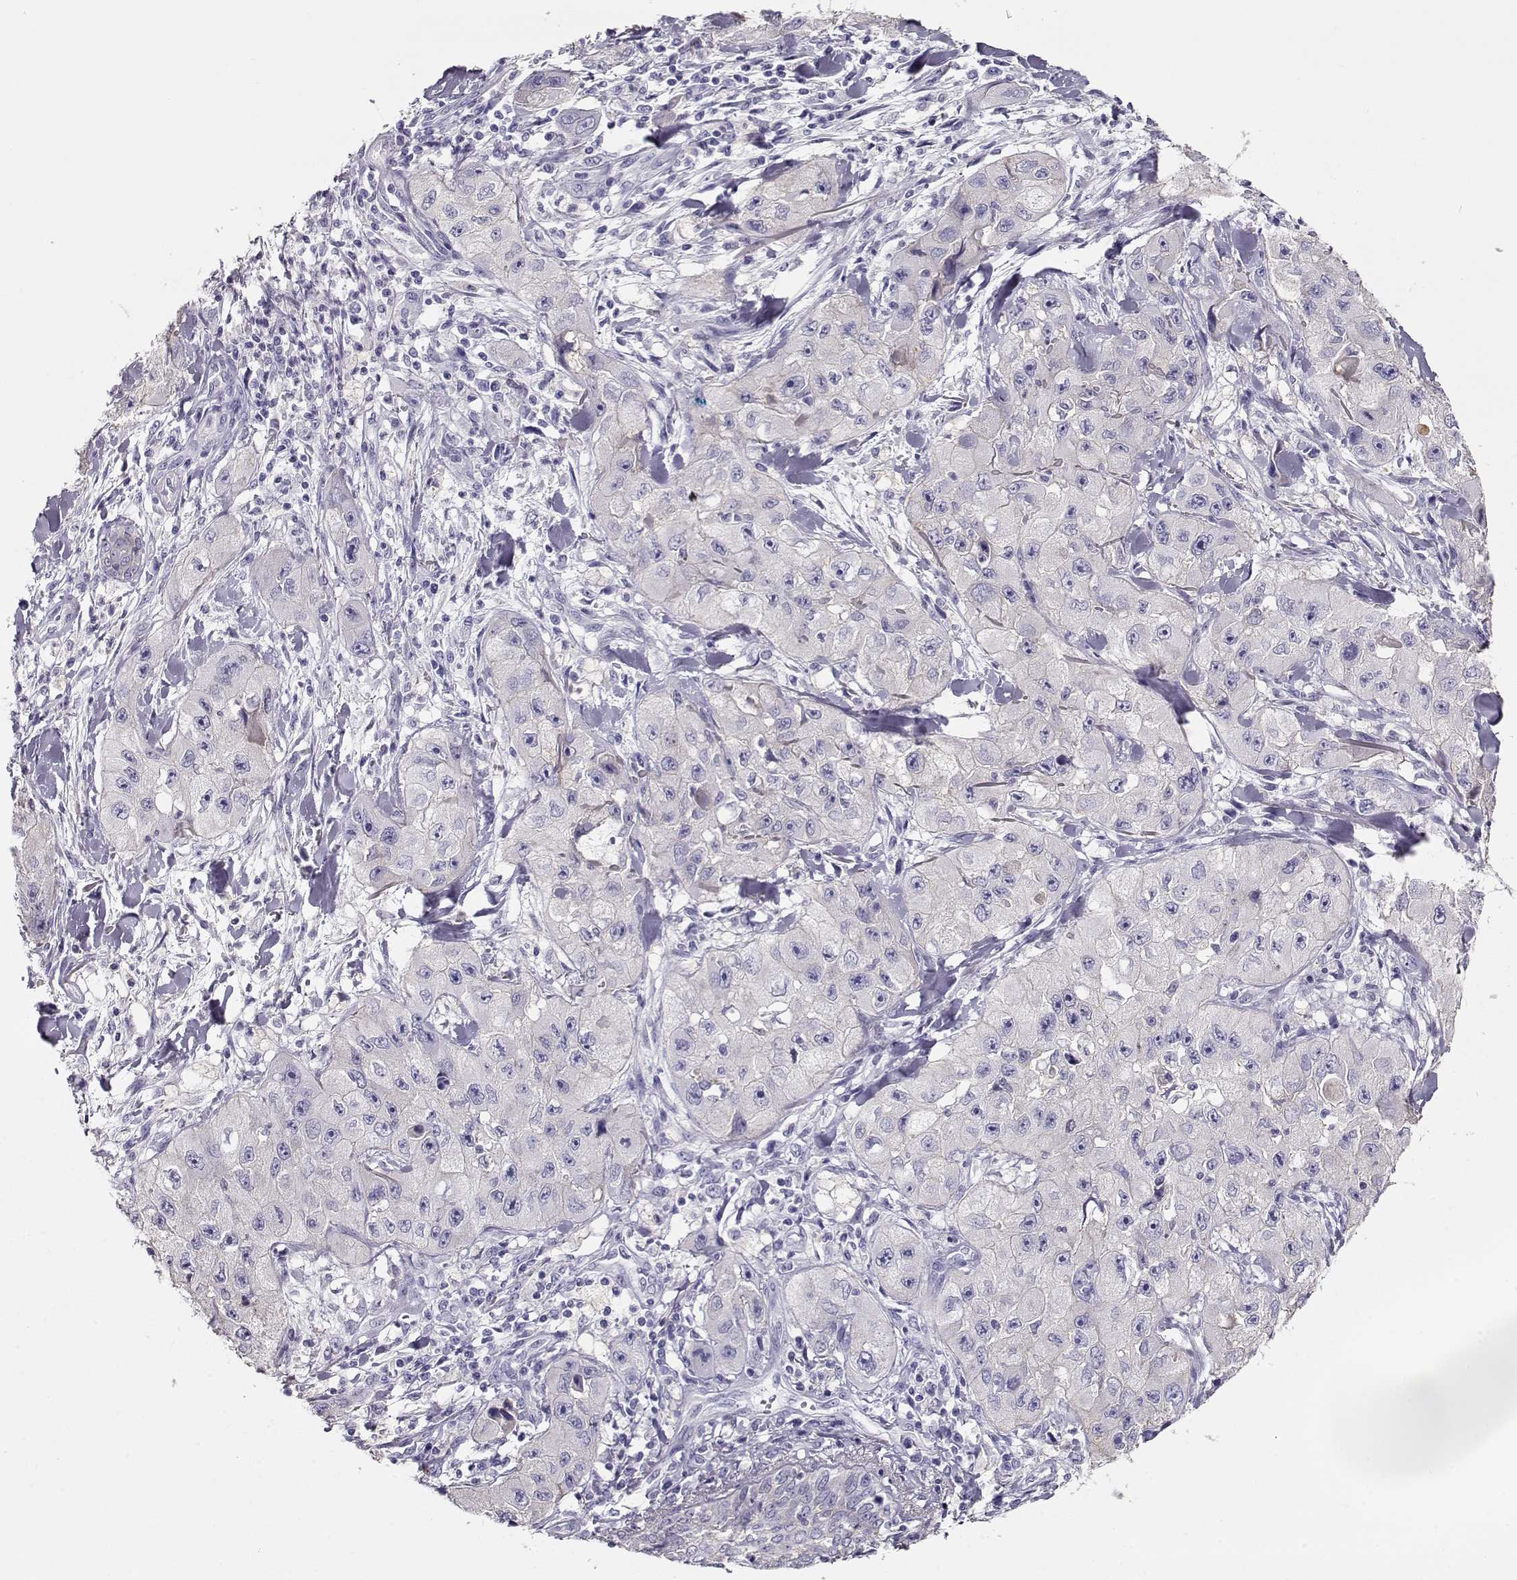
{"staining": {"intensity": "negative", "quantity": "none", "location": "none"}, "tissue": "skin cancer", "cell_type": "Tumor cells", "image_type": "cancer", "snomed": [{"axis": "morphology", "description": "Squamous cell carcinoma, NOS"}, {"axis": "topography", "description": "Skin"}, {"axis": "topography", "description": "Subcutis"}], "caption": "The micrograph demonstrates no staining of tumor cells in skin cancer (squamous cell carcinoma).", "gene": "NDRG4", "patient": {"sex": "male", "age": 73}}